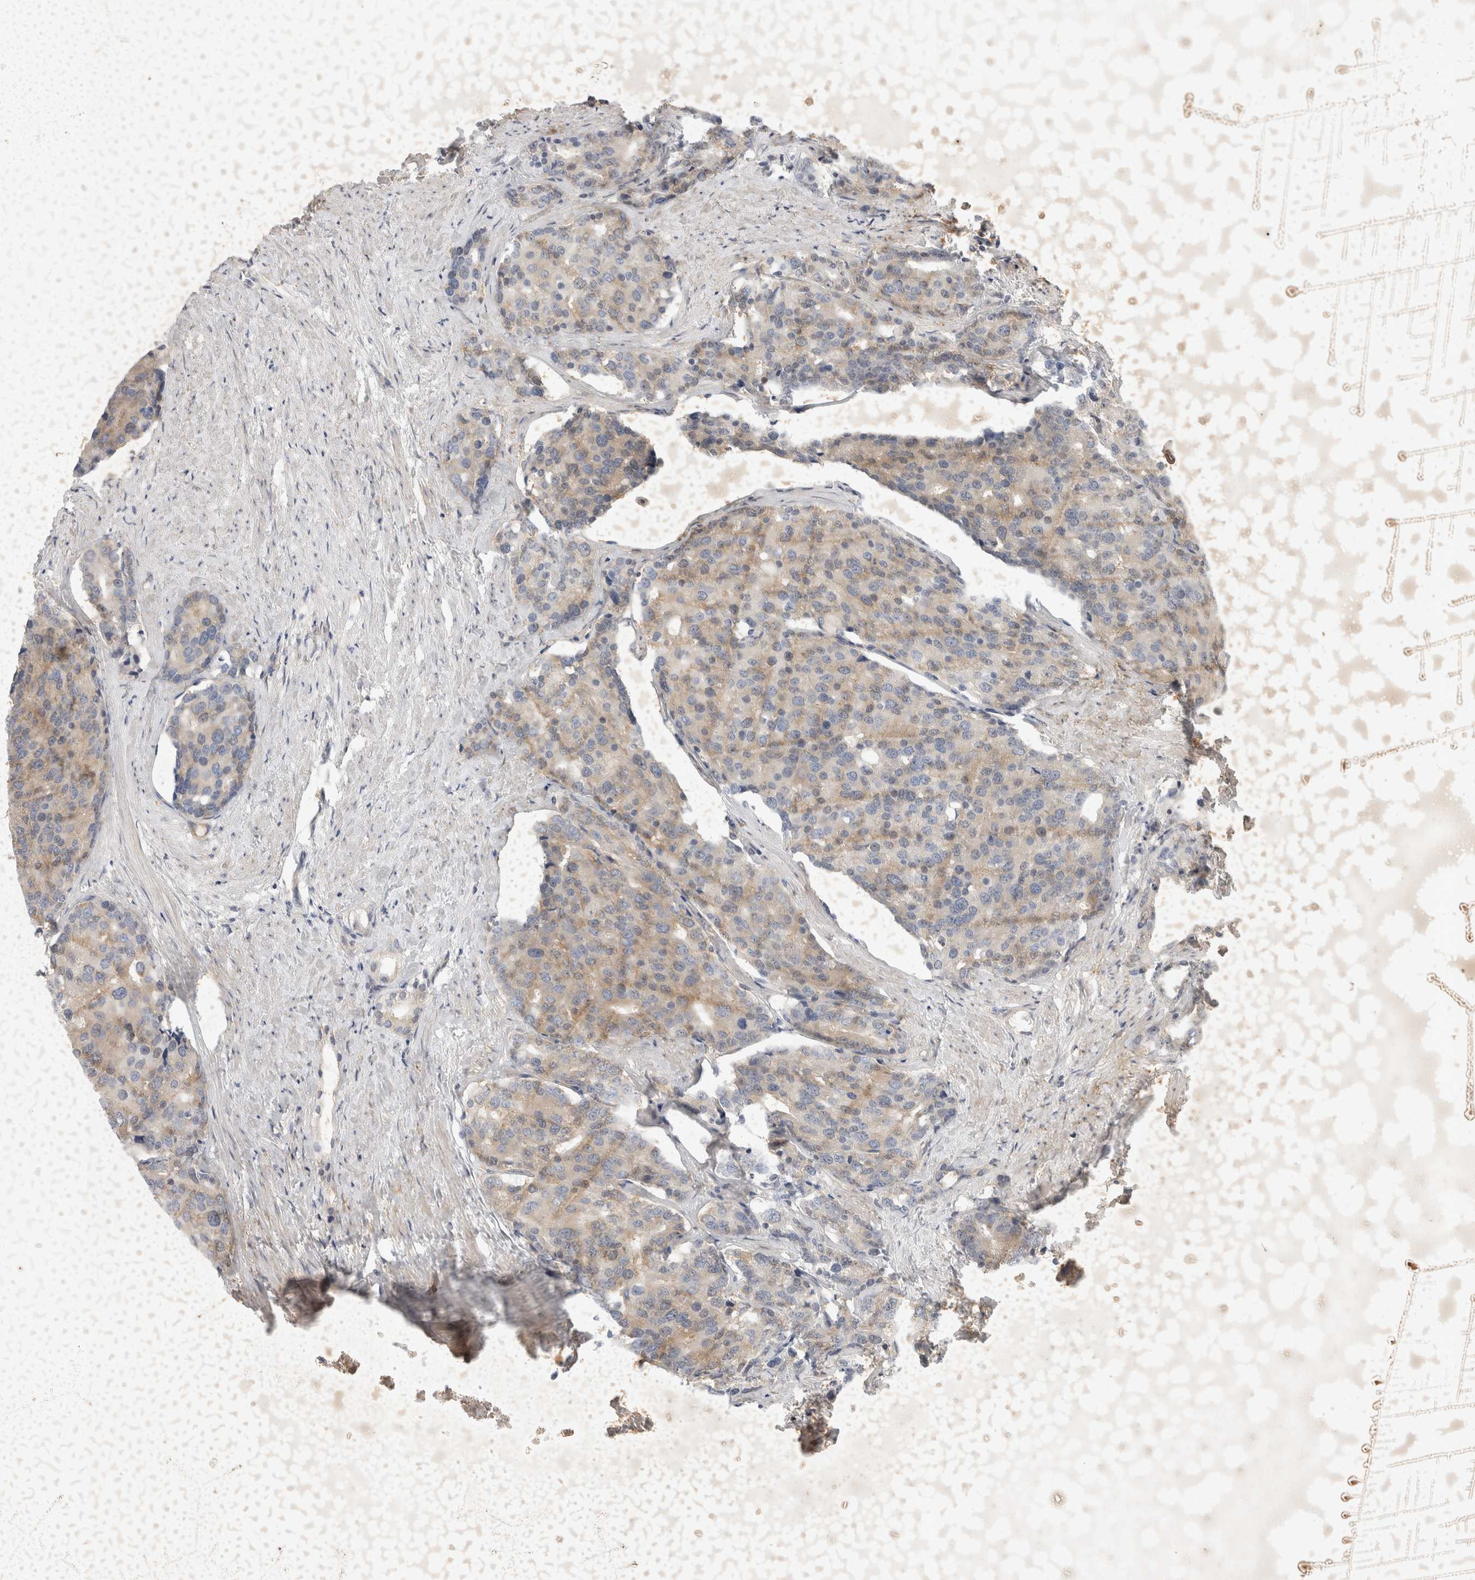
{"staining": {"intensity": "weak", "quantity": "<25%", "location": "cytoplasmic/membranous"}, "tissue": "prostate cancer", "cell_type": "Tumor cells", "image_type": "cancer", "snomed": [{"axis": "morphology", "description": "Adenocarcinoma, High grade"}, {"axis": "topography", "description": "Prostate"}], "caption": "Tumor cells are negative for protein expression in human prostate cancer. (DAB IHC with hematoxylin counter stain).", "gene": "EIF4G3", "patient": {"sex": "male", "age": 50}}